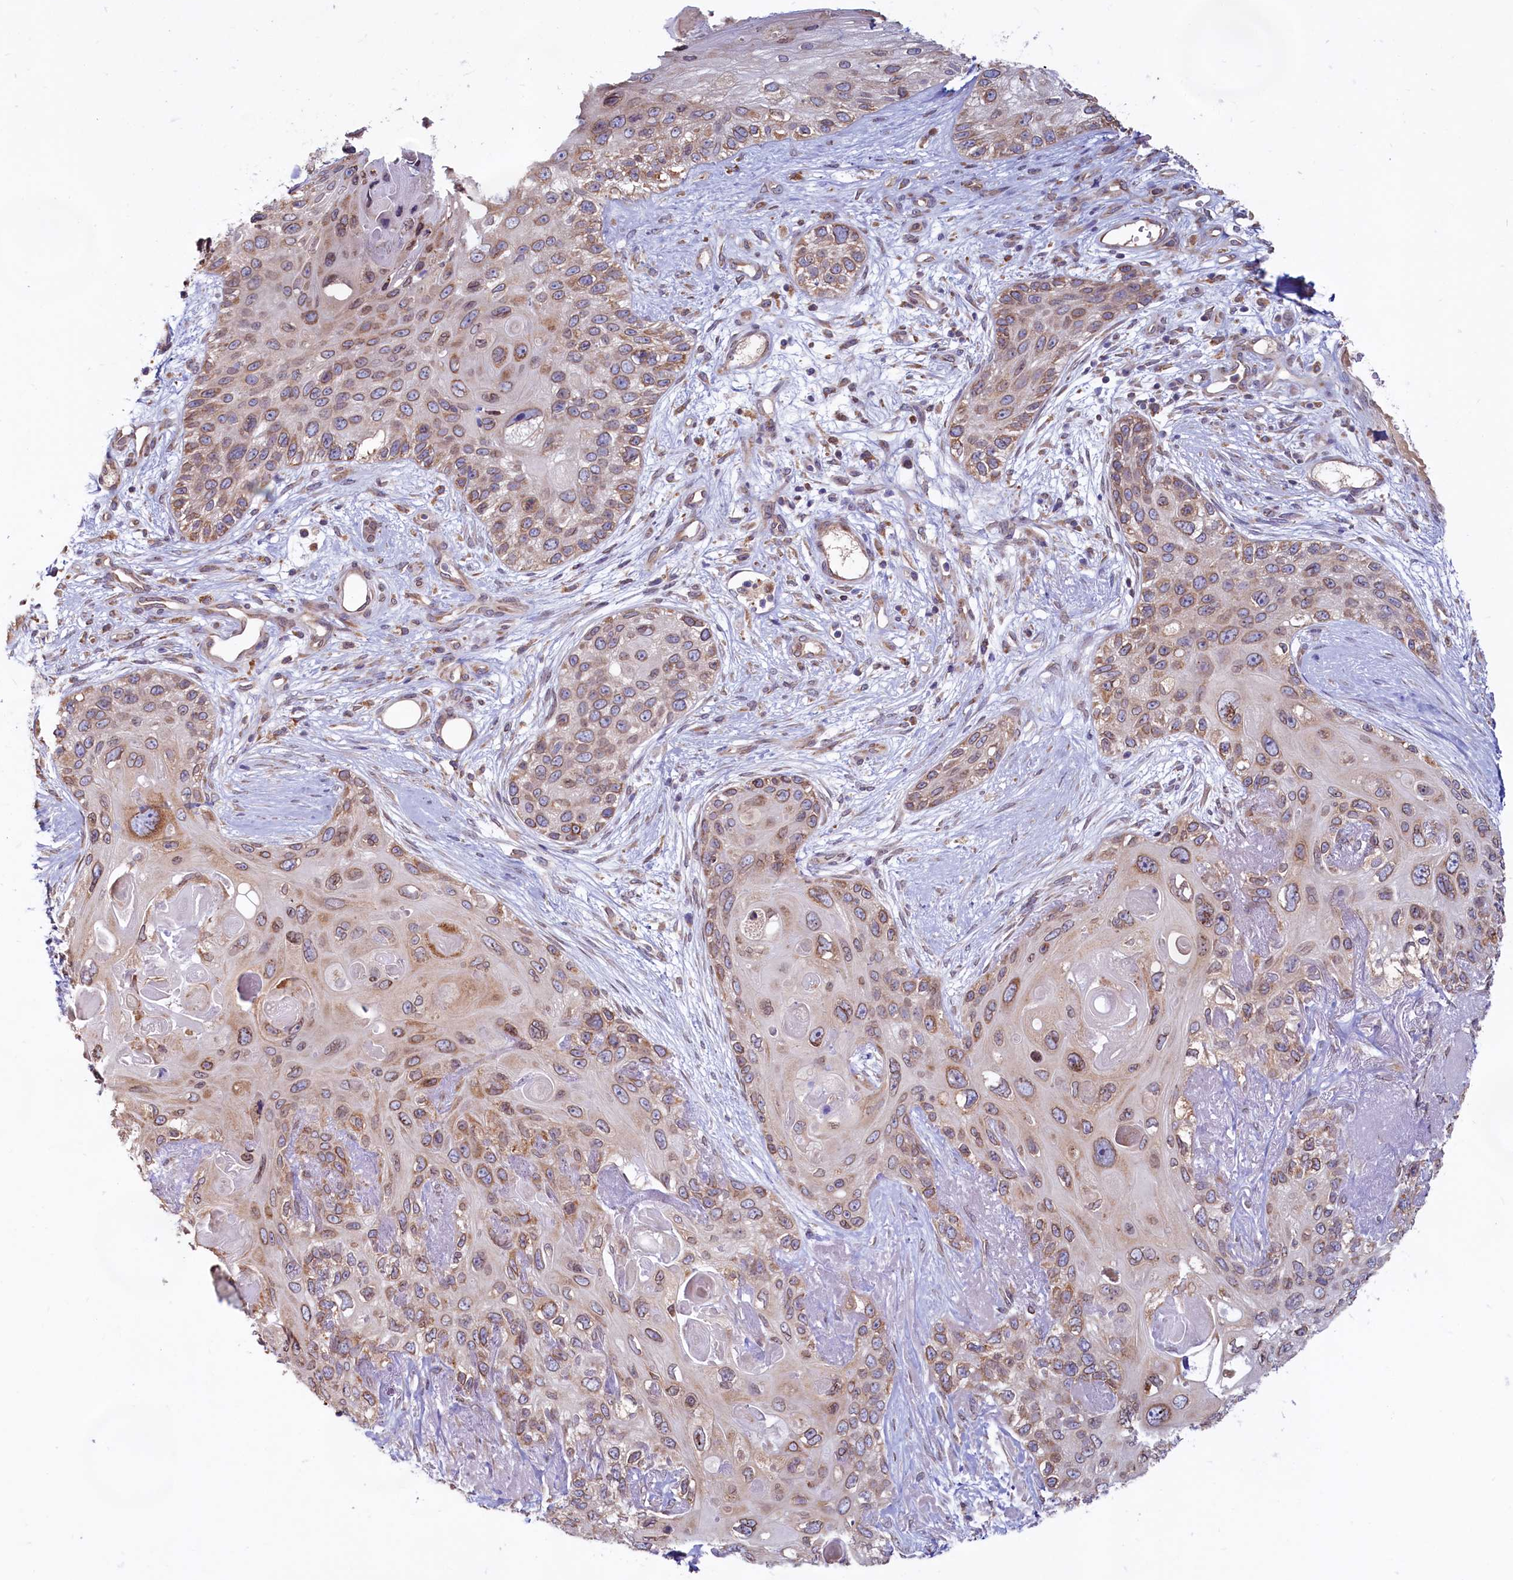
{"staining": {"intensity": "weak", "quantity": ">75%", "location": "cytoplasmic/membranous"}, "tissue": "skin cancer", "cell_type": "Tumor cells", "image_type": "cancer", "snomed": [{"axis": "morphology", "description": "Normal tissue, NOS"}, {"axis": "morphology", "description": "Squamous cell carcinoma, NOS"}, {"axis": "topography", "description": "Skin"}], "caption": "This is an image of immunohistochemistry (IHC) staining of skin cancer, which shows weak expression in the cytoplasmic/membranous of tumor cells.", "gene": "TBC1D19", "patient": {"sex": "male", "age": 72}}